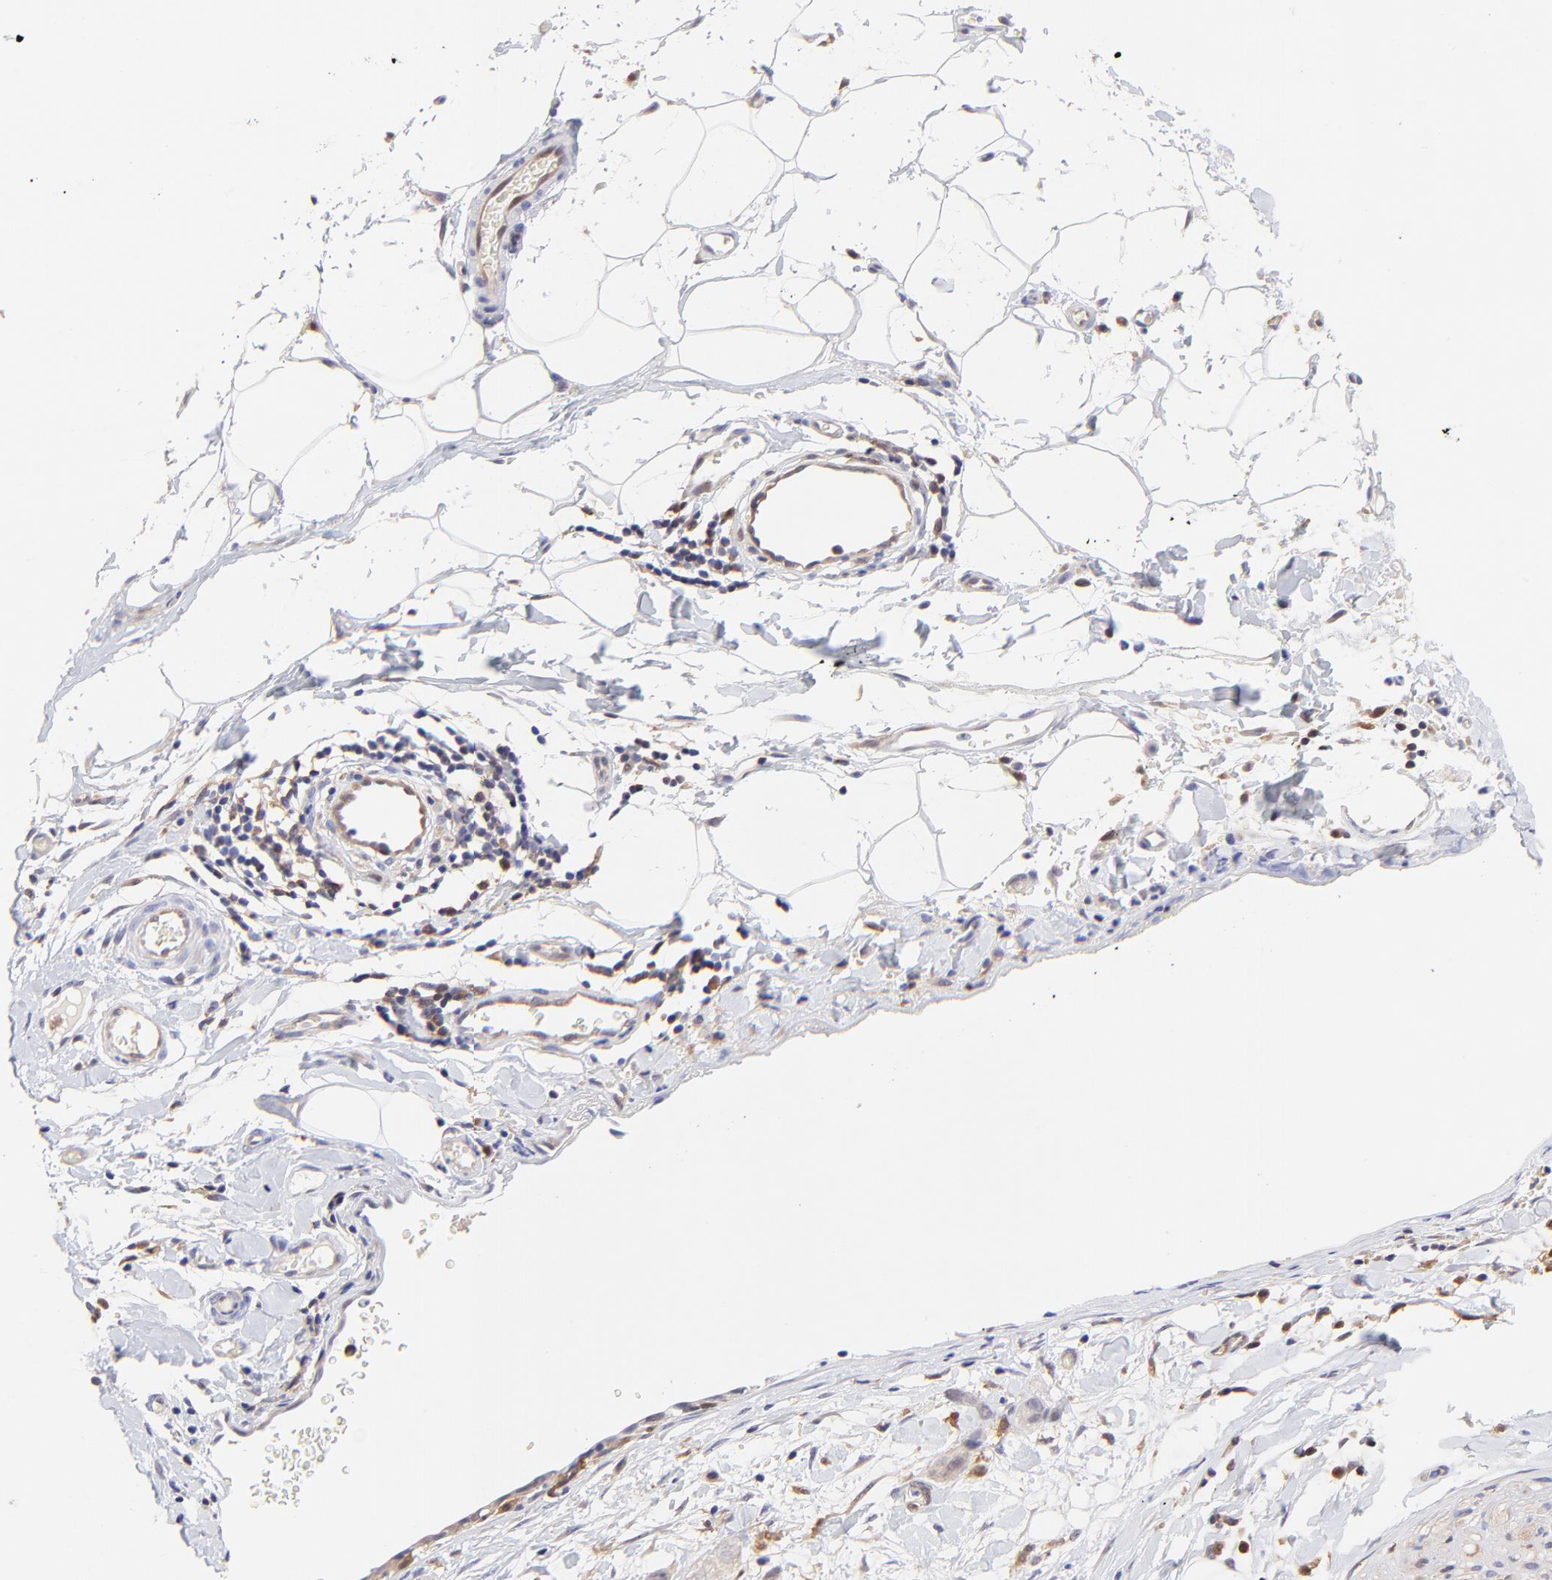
{"staining": {"intensity": "weak", "quantity": ">75%", "location": "cytoplasmic/membranous"}, "tissue": "stomach cancer", "cell_type": "Tumor cells", "image_type": "cancer", "snomed": [{"axis": "morphology", "description": "Adenocarcinoma, NOS"}, {"axis": "topography", "description": "Stomach, upper"}], "caption": "High-power microscopy captured an immunohistochemistry histopathology image of adenocarcinoma (stomach), revealing weak cytoplasmic/membranous positivity in about >75% of tumor cells. (Stains: DAB in brown, nuclei in blue, Microscopy: brightfield microscopy at high magnification).", "gene": "HYAL1", "patient": {"sex": "male", "age": 47}}